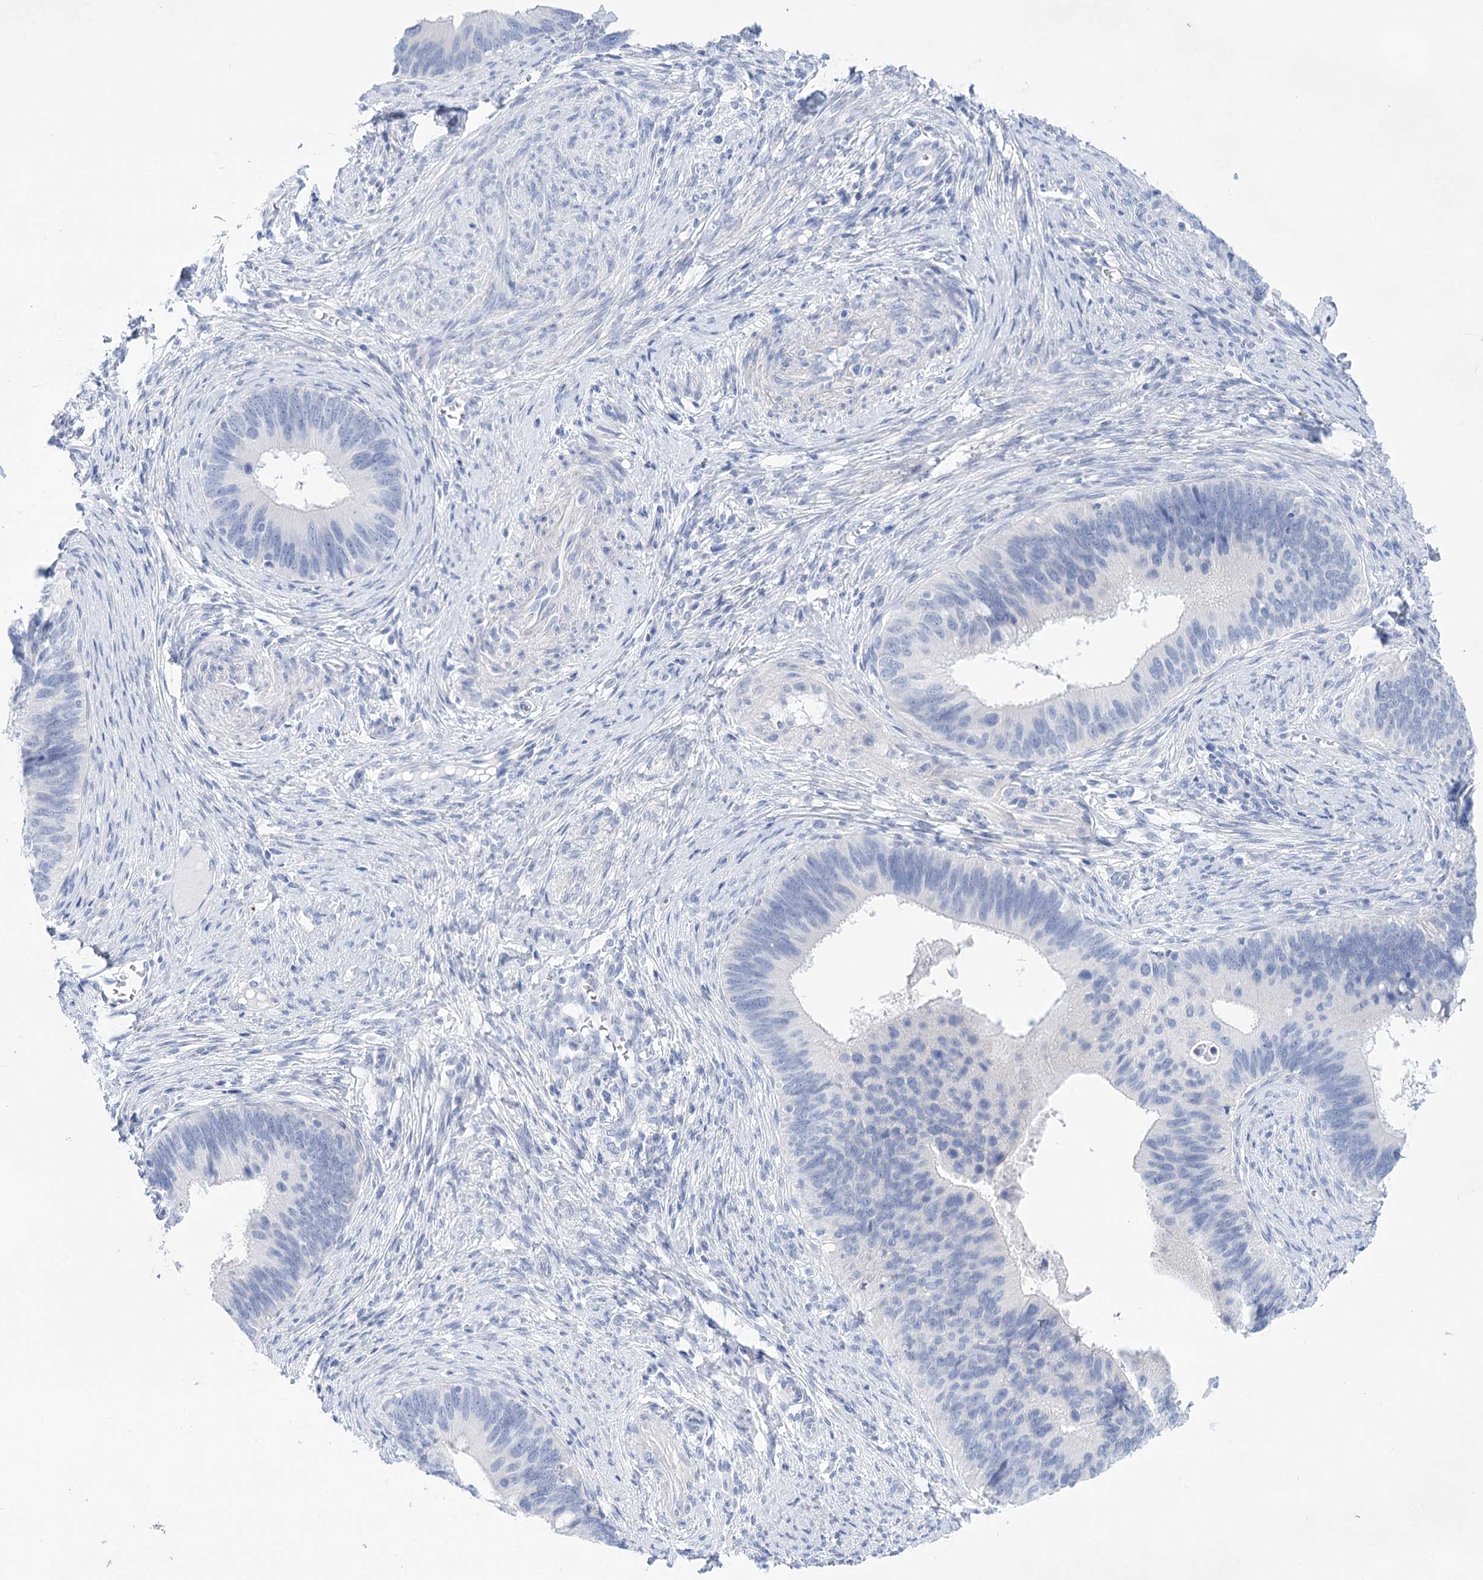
{"staining": {"intensity": "negative", "quantity": "none", "location": "none"}, "tissue": "cervical cancer", "cell_type": "Tumor cells", "image_type": "cancer", "snomed": [{"axis": "morphology", "description": "Adenocarcinoma, NOS"}, {"axis": "topography", "description": "Cervix"}], "caption": "Immunohistochemistry (IHC) image of neoplastic tissue: cervical adenocarcinoma stained with DAB (3,3'-diaminobenzidine) reveals no significant protein staining in tumor cells.", "gene": "LALBA", "patient": {"sex": "female", "age": 42}}